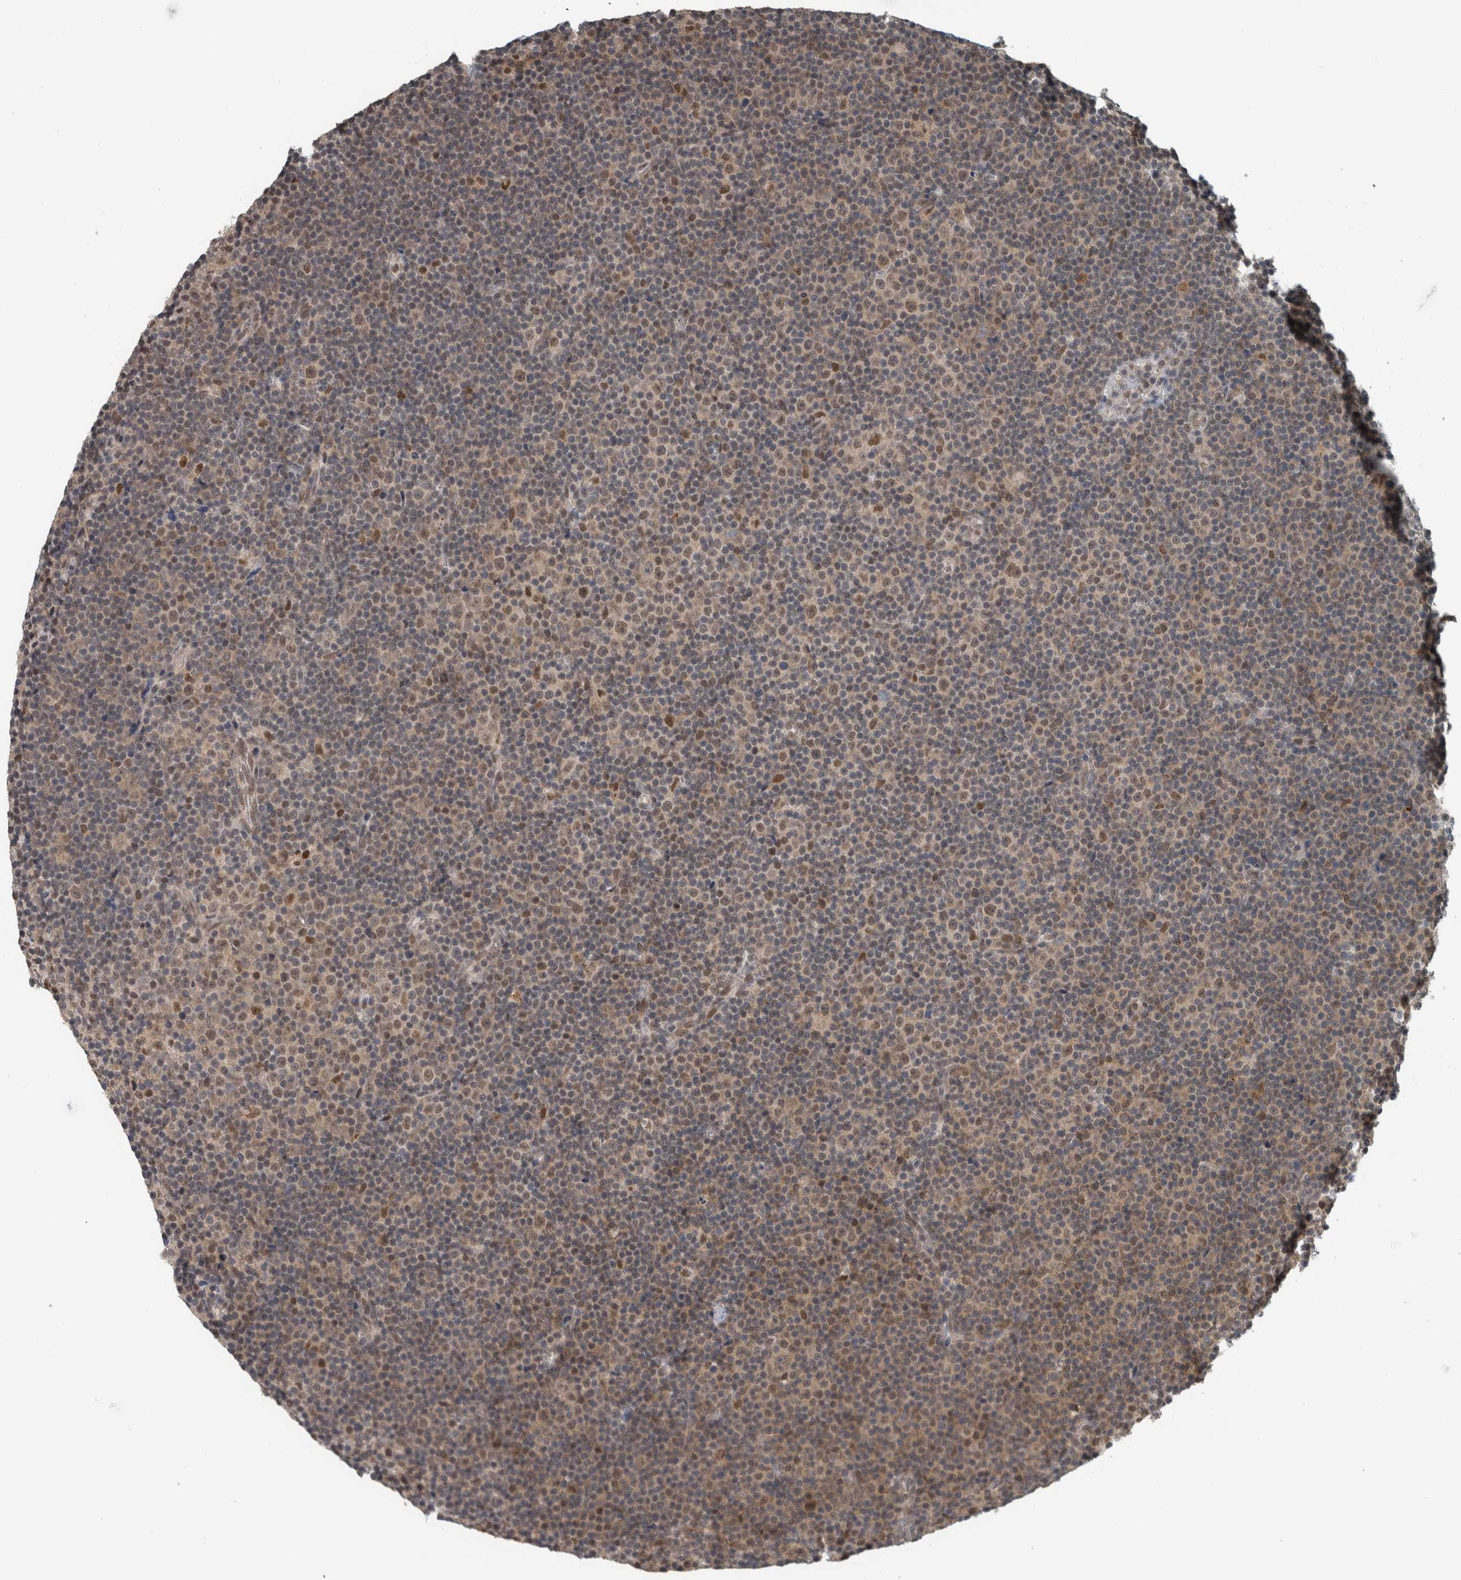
{"staining": {"intensity": "weak", "quantity": "25%-75%", "location": "nuclear"}, "tissue": "lymphoma", "cell_type": "Tumor cells", "image_type": "cancer", "snomed": [{"axis": "morphology", "description": "Malignant lymphoma, non-Hodgkin's type, Low grade"}, {"axis": "topography", "description": "Lymph node"}], "caption": "Immunohistochemistry of human low-grade malignant lymphoma, non-Hodgkin's type reveals low levels of weak nuclear staining in approximately 25%-75% of tumor cells.", "gene": "SPAG7", "patient": {"sex": "female", "age": 67}}